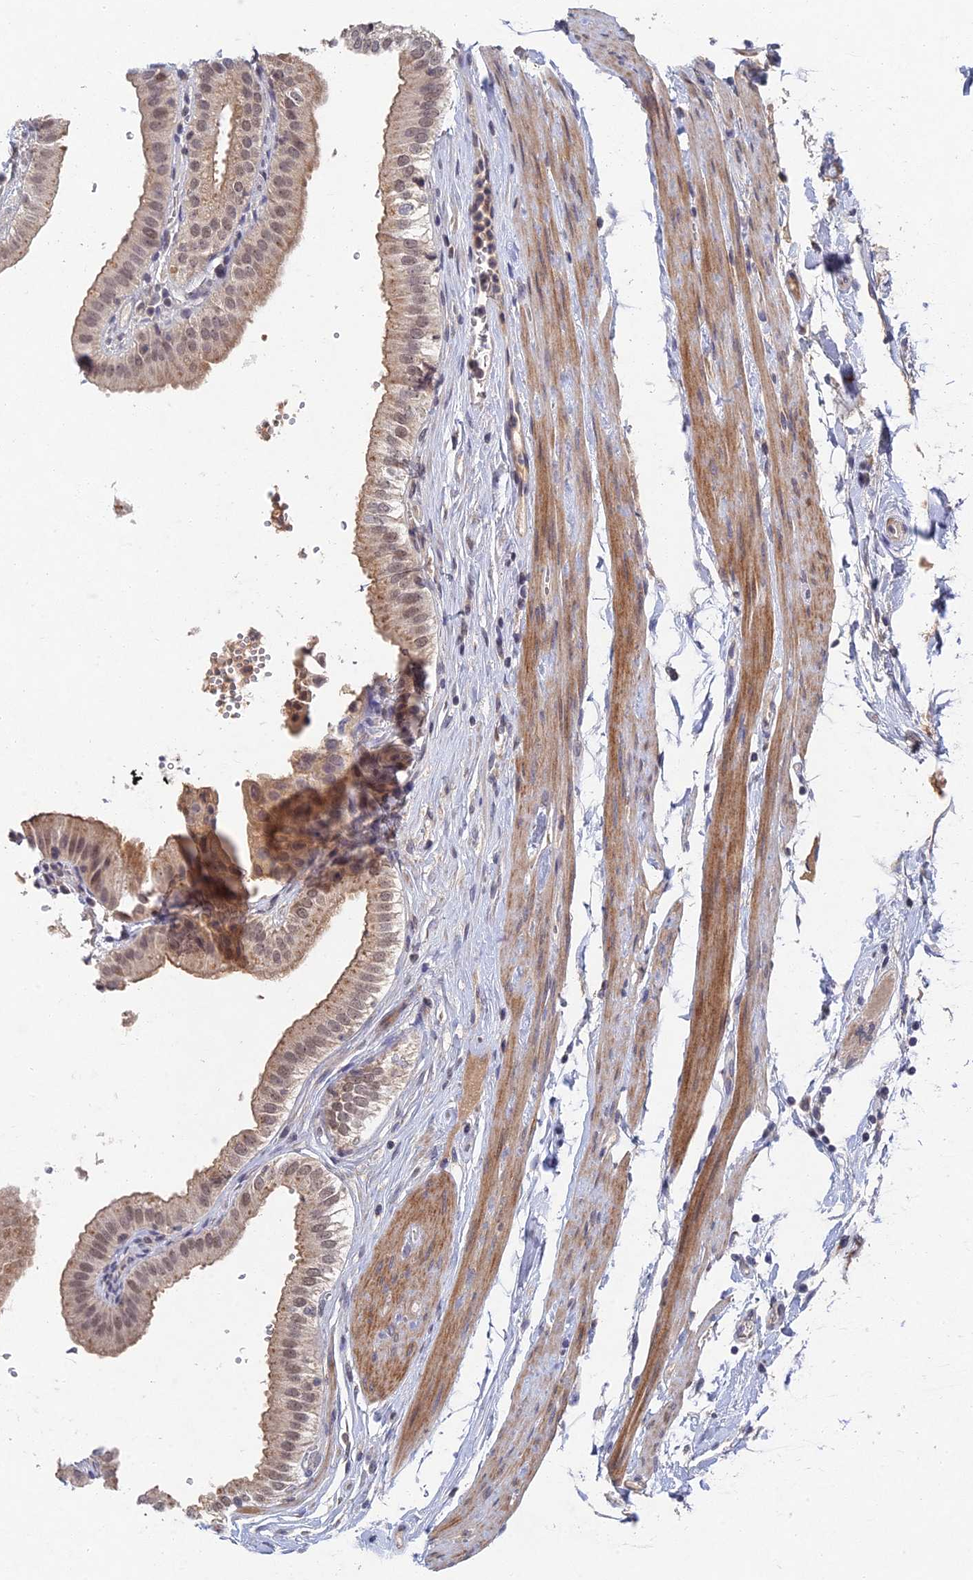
{"staining": {"intensity": "moderate", "quantity": "25%-75%", "location": "cytoplasmic/membranous,nuclear"}, "tissue": "gallbladder", "cell_type": "Glandular cells", "image_type": "normal", "snomed": [{"axis": "morphology", "description": "Normal tissue, NOS"}, {"axis": "topography", "description": "Gallbladder"}], "caption": "An IHC micrograph of unremarkable tissue is shown. Protein staining in brown labels moderate cytoplasmic/membranous,nuclear positivity in gallbladder within glandular cells. (Stains: DAB (3,3'-diaminobenzidine) in brown, nuclei in blue, Microscopy: brightfield microscopy at high magnification).", "gene": "GNA15", "patient": {"sex": "female", "age": 61}}